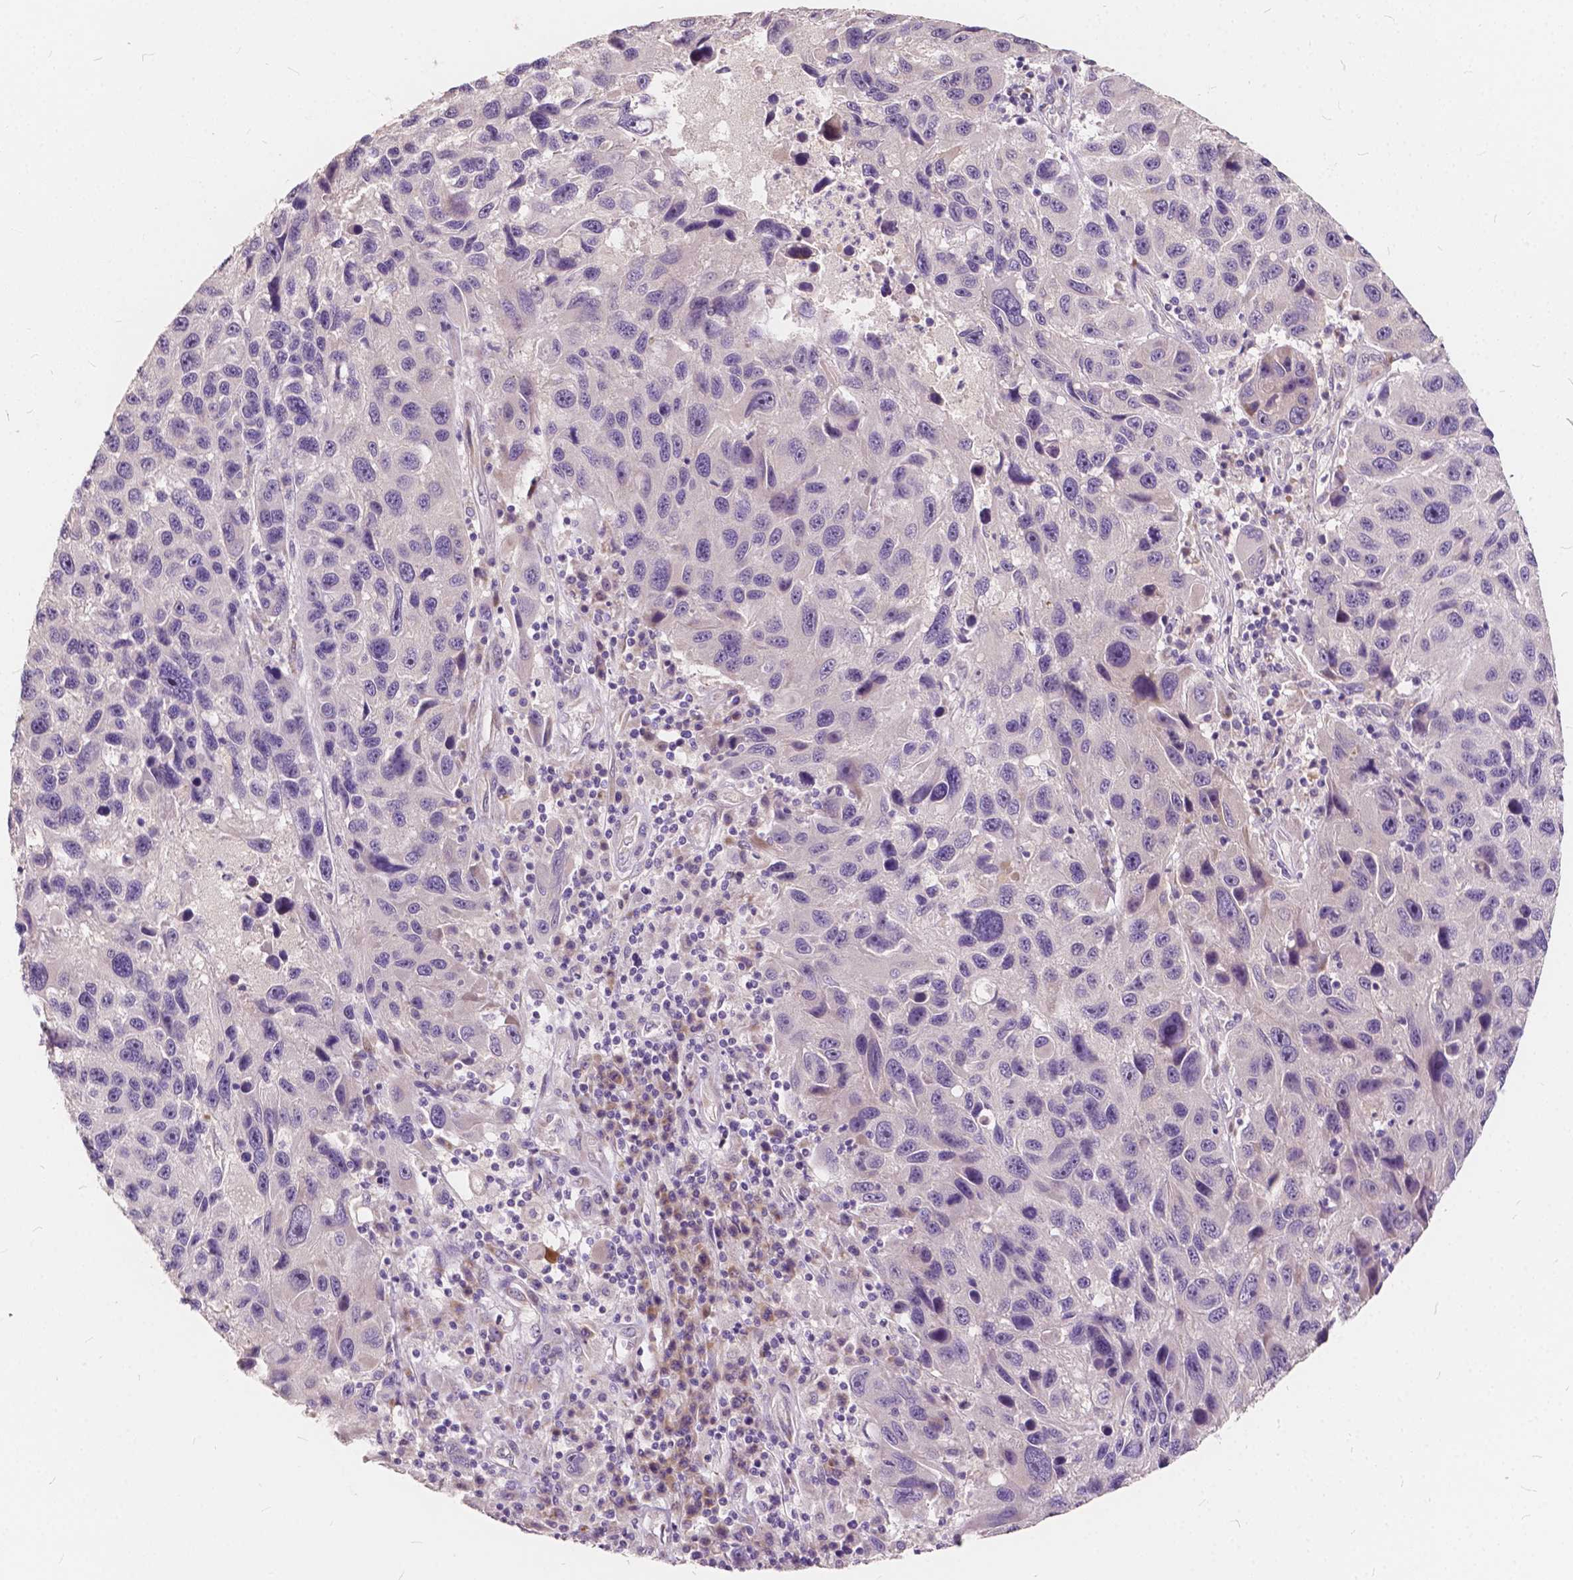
{"staining": {"intensity": "negative", "quantity": "none", "location": "none"}, "tissue": "melanoma", "cell_type": "Tumor cells", "image_type": "cancer", "snomed": [{"axis": "morphology", "description": "Malignant melanoma, NOS"}, {"axis": "topography", "description": "Skin"}], "caption": "Melanoma stained for a protein using immunohistochemistry demonstrates no staining tumor cells.", "gene": "SLC7A8", "patient": {"sex": "male", "age": 53}}